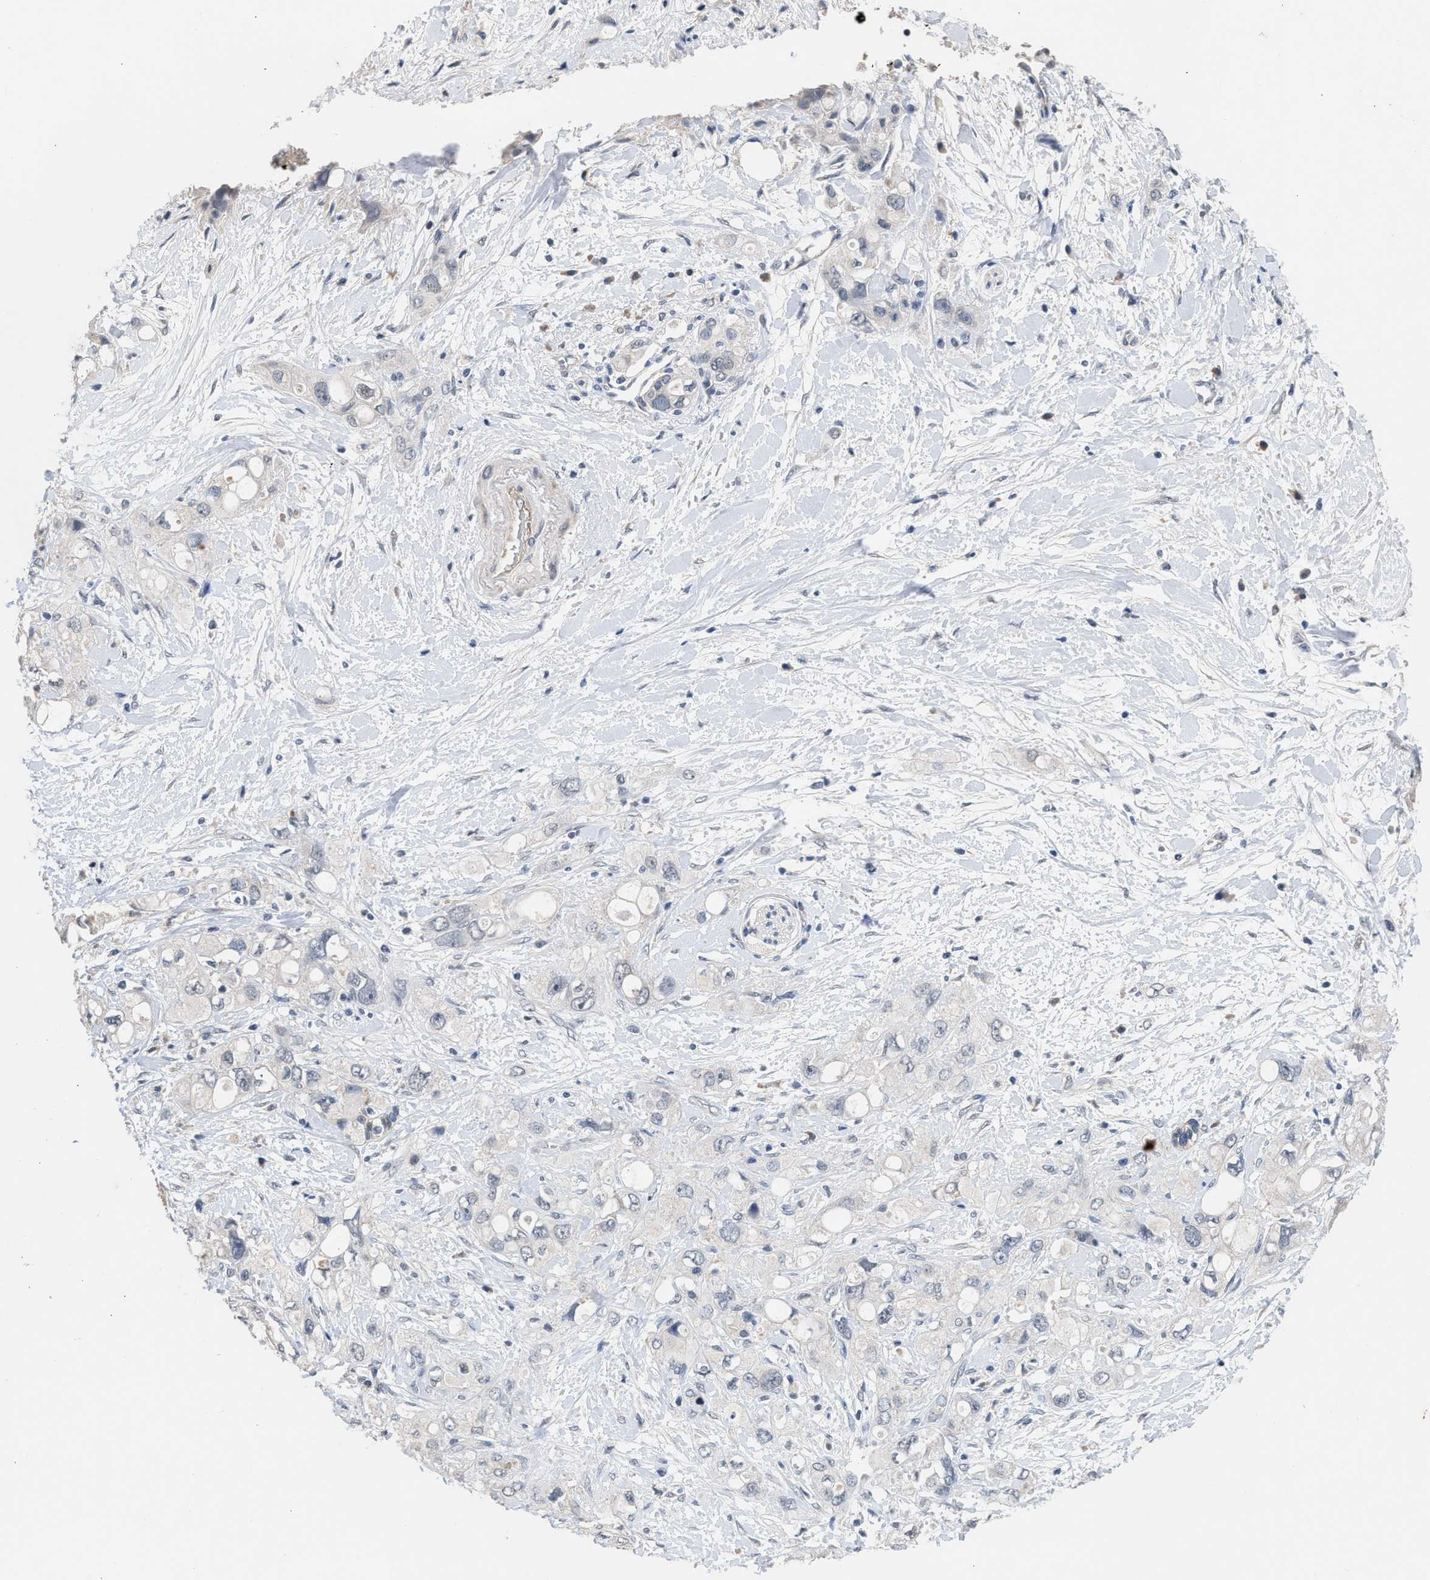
{"staining": {"intensity": "negative", "quantity": "none", "location": "none"}, "tissue": "pancreatic cancer", "cell_type": "Tumor cells", "image_type": "cancer", "snomed": [{"axis": "morphology", "description": "Adenocarcinoma, NOS"}, {"axis": "topography", "description": "Pancreas"}], "caption": "Immunohistochemistry micrograph of pancreatic adenocarcinoma stained for a protein (brown), which reveals no positivity in tumor cells. Nuclei are stained in blue.", "gene": "CSF3R", "patient": {"sex": "female", "age": 56}}